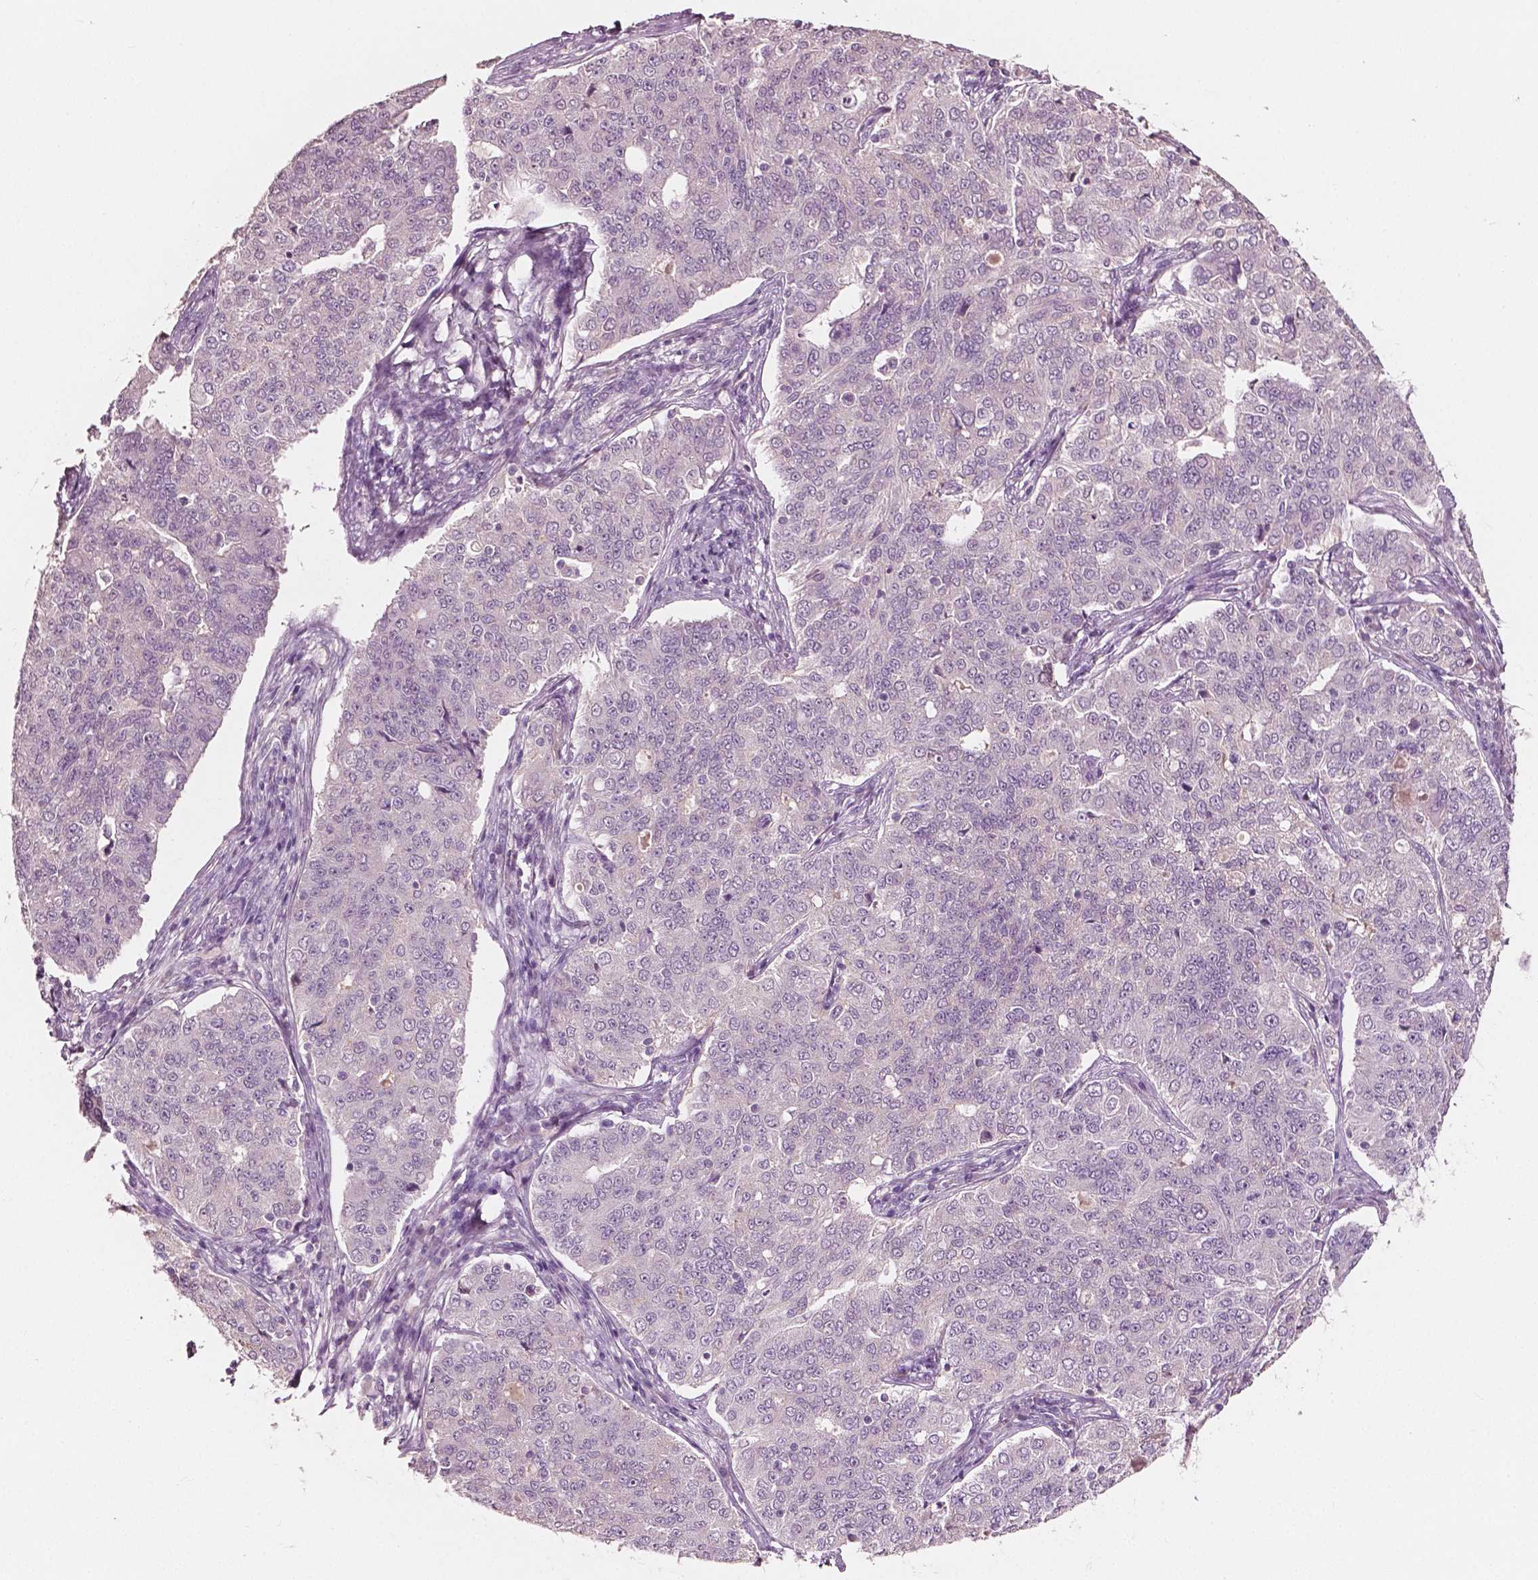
{"staining": {"intensity": "negative", "quantity": "none", "location": "none"}, "tissue": "endometrial cancer", "cell_type": "Tumor cells", "image_type": "cancer", "snomed": [{"axis": "morphology", "description": "Adenocarcinoma, NOS"}, {"axis": "topography", "description": "Endometrium"}], "caption": "This is an immunohistochemistry micrograph of human endometrial adenocarcinoma. There is no staining in tumor cells.", "gene": "PLA2R1", "patient": {"sex": "female", "age": 43}}